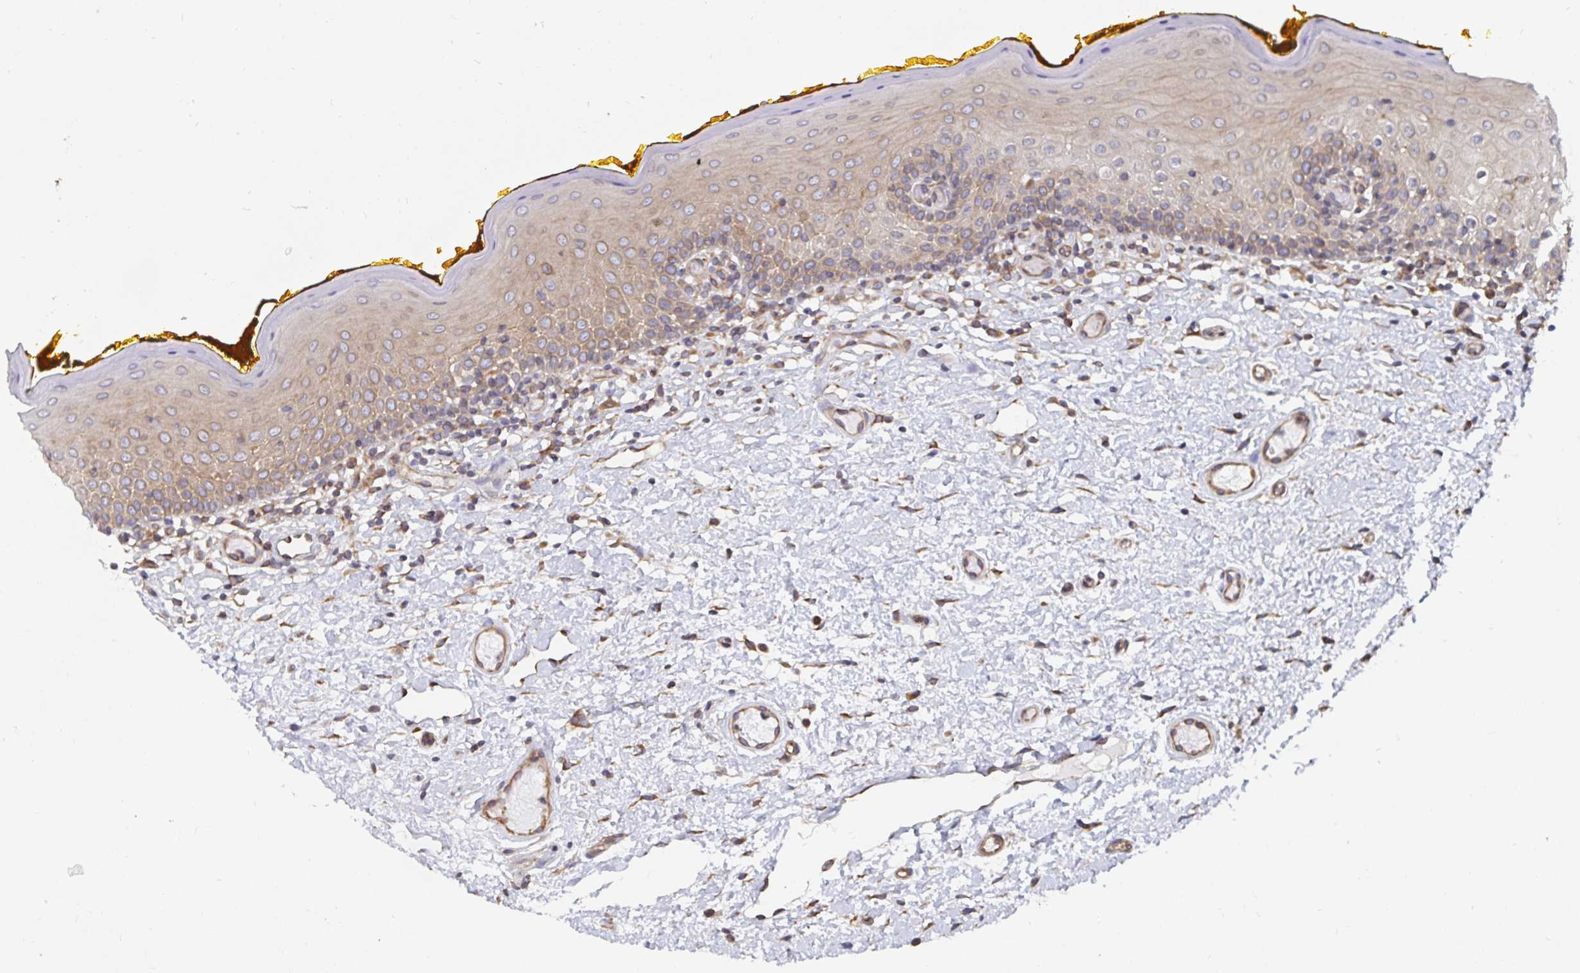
{"staining": {"intensity": "moderate", "quantity": "25%-75%", "location": "cytoplasmic/membranous"}, "tissue": "oral mucosa", "cell_type": "Squamous epithelial cells", "image_type": "normal", "snomed": [{"axis": "morphology", "description": "Normal tissue, NOS"}, {"axis": "topography", "description": "Oral tissue"}, {"axis": "topography", "description": "Tounge, NOS"}], "caption": "This is a histology image of immunohistochemistry (IHC) staining of normal oral mucosa, which shows moderate expression in the cytoplasmic/membranous of squamous epithelial cells.", "gene": "BCAP29", "patient": {"sex": "female", "age": 58}}